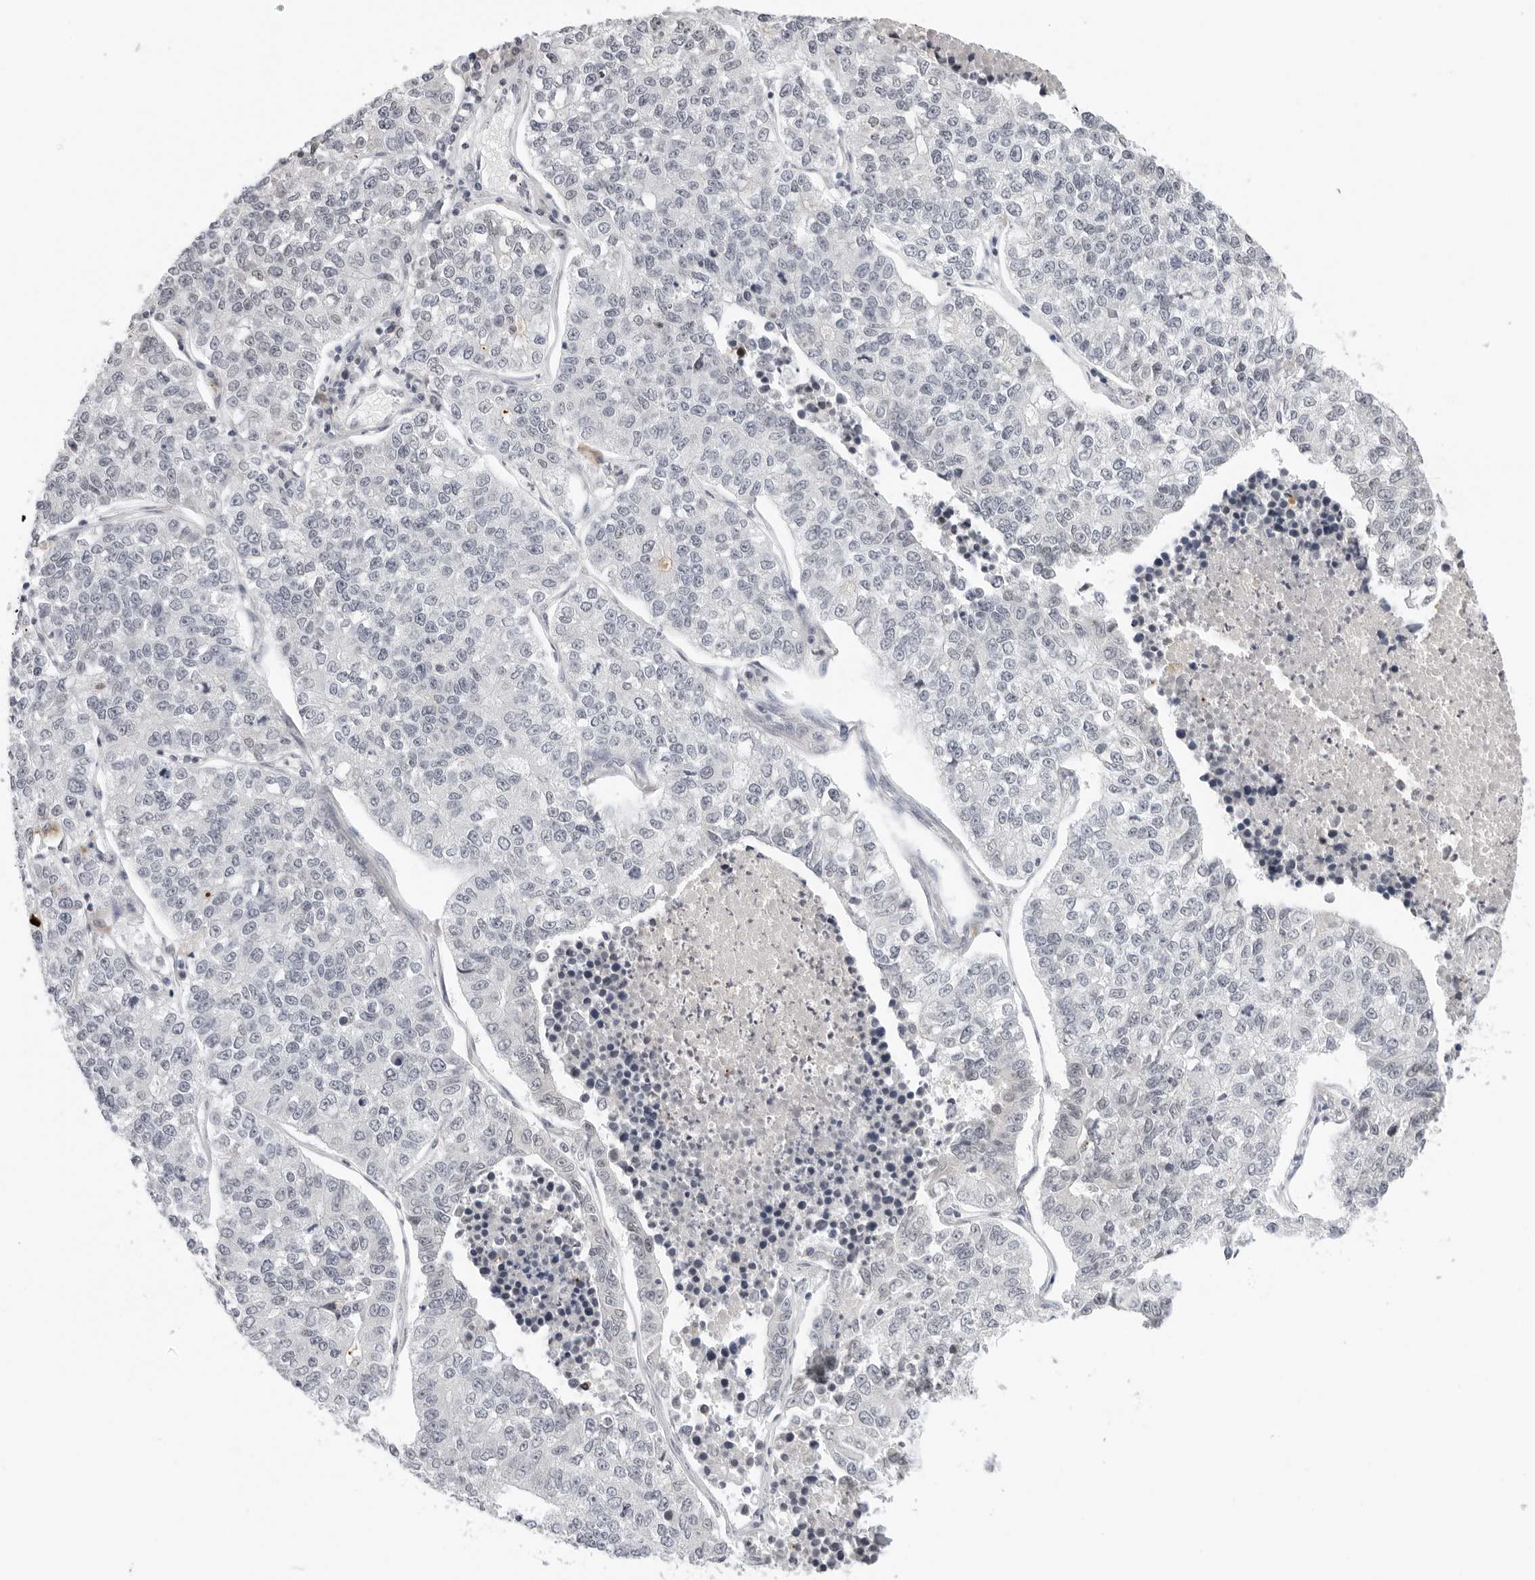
{"staining": {"intensity": "negative", "quantity": "none", "location": "none"}, "tissue": "lung cancer", "cell_type": "Tumor cells", "image_type": "cancer", "snomed": [{"axis": "morphology", "description": "Adenocarcinoma, NOS"}, {"axis": "topography", "description": "Lung"}], "caption": "An immunohistochemistry (IHC) photomicrograph of lung cancer is shown. There is no staining in tumor cells of lung cancer. The staining is performed using DAB brown chromogen with nuclei counter-stained in using hematoxylin.", "gene": "MSH6", "patient": {"sex": "male", "age": 49}}